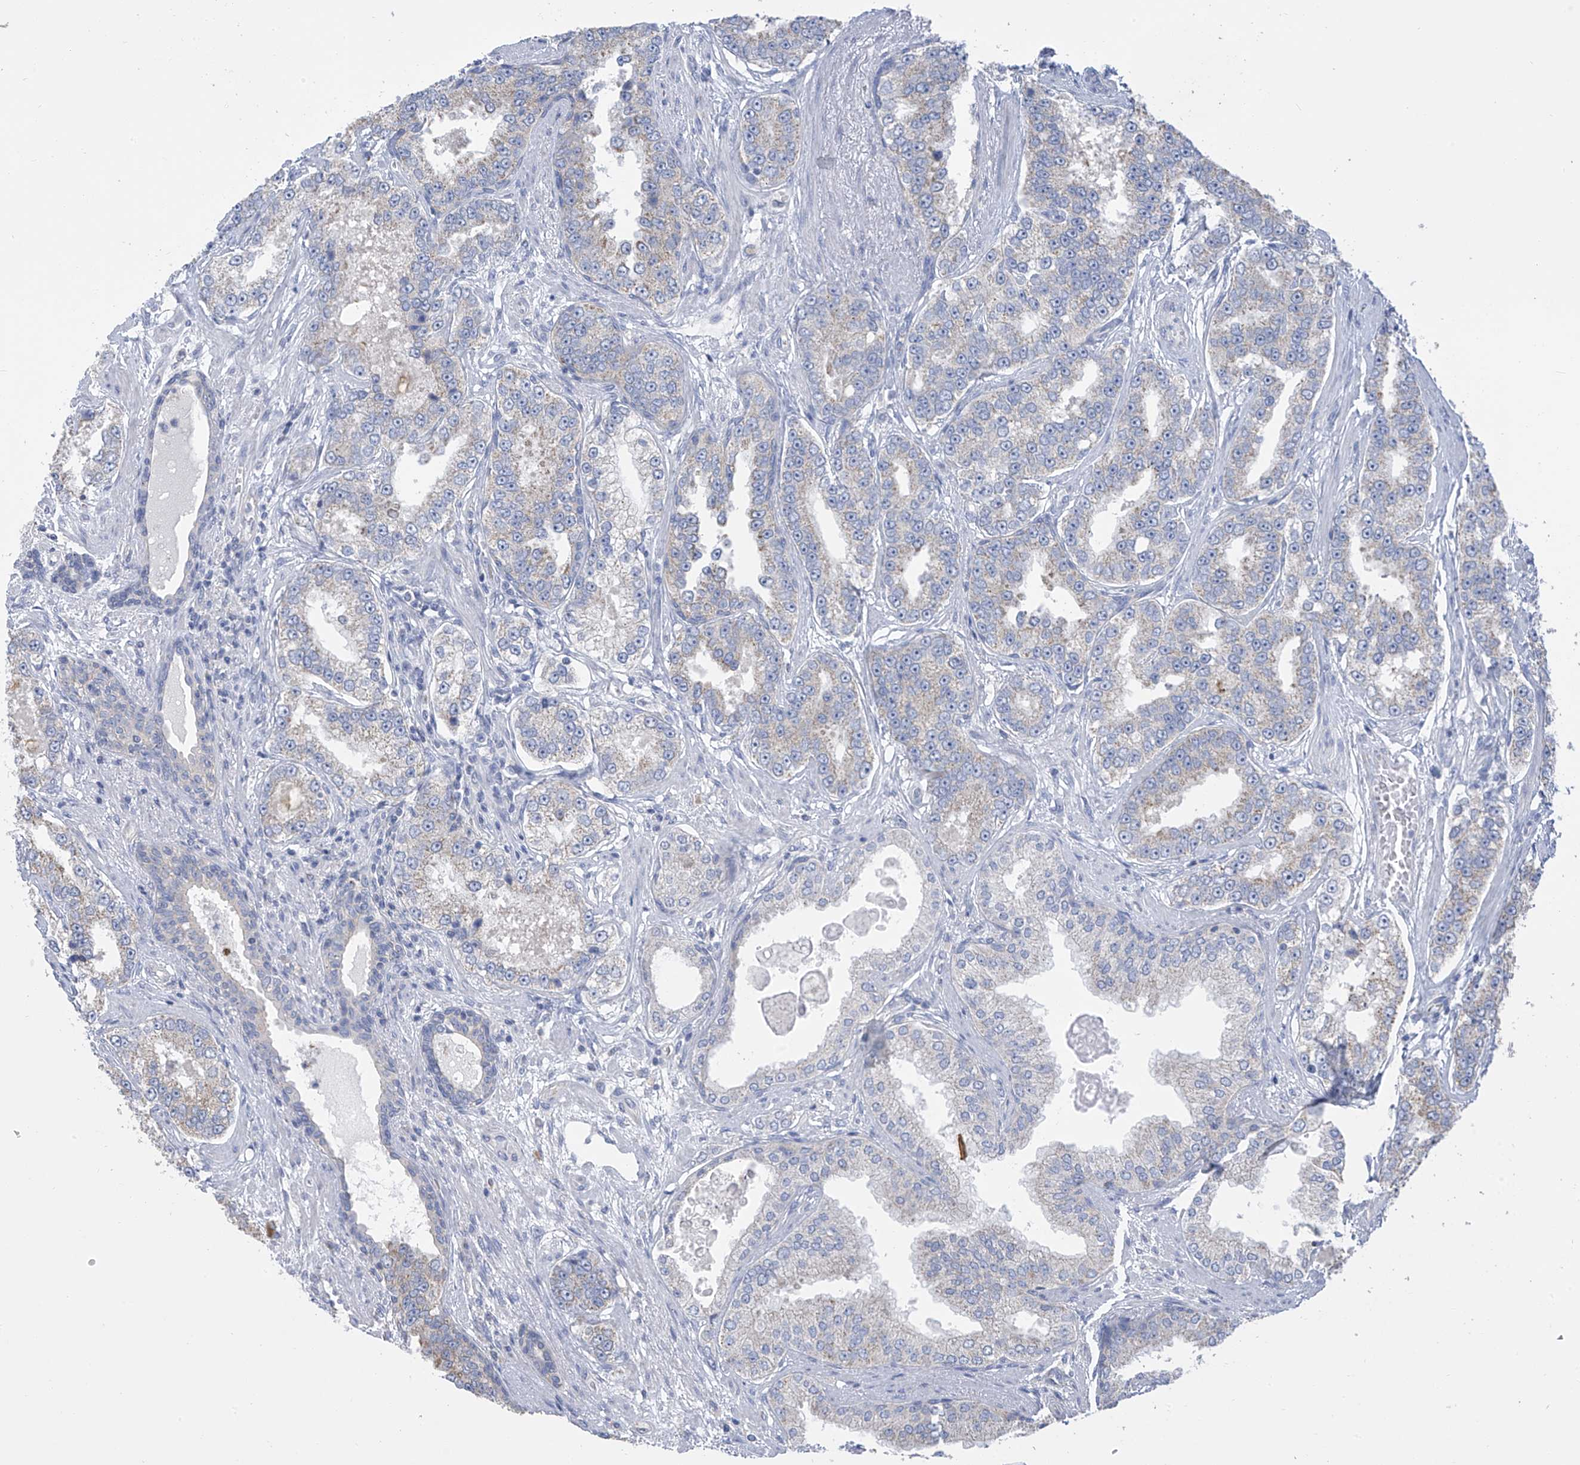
{"staining": {"intensity": "negative", "quantity": "none", "location": "none"}, "tissue": "prostate cancer", "cell_type": "Tumor cells", "image_type": "cancer", "snomed": [{"axis": "morphology", "description": "Normal tissue, NOS"}, {"axis": "morphology", "description": "Adenocarcinoma, High grade"}, {"axis": "topography", "description": "Prostate"}], "caption": "Immunohistochemistry histopathology image of neoplastic tissue: human prostate cancer (high-grade adenocarcinoma) stained with DAB demonstrates no significant protein expression in tumor cells.", "gene": "PNPT1", "patient": {"sex": "male", "age": 83}}